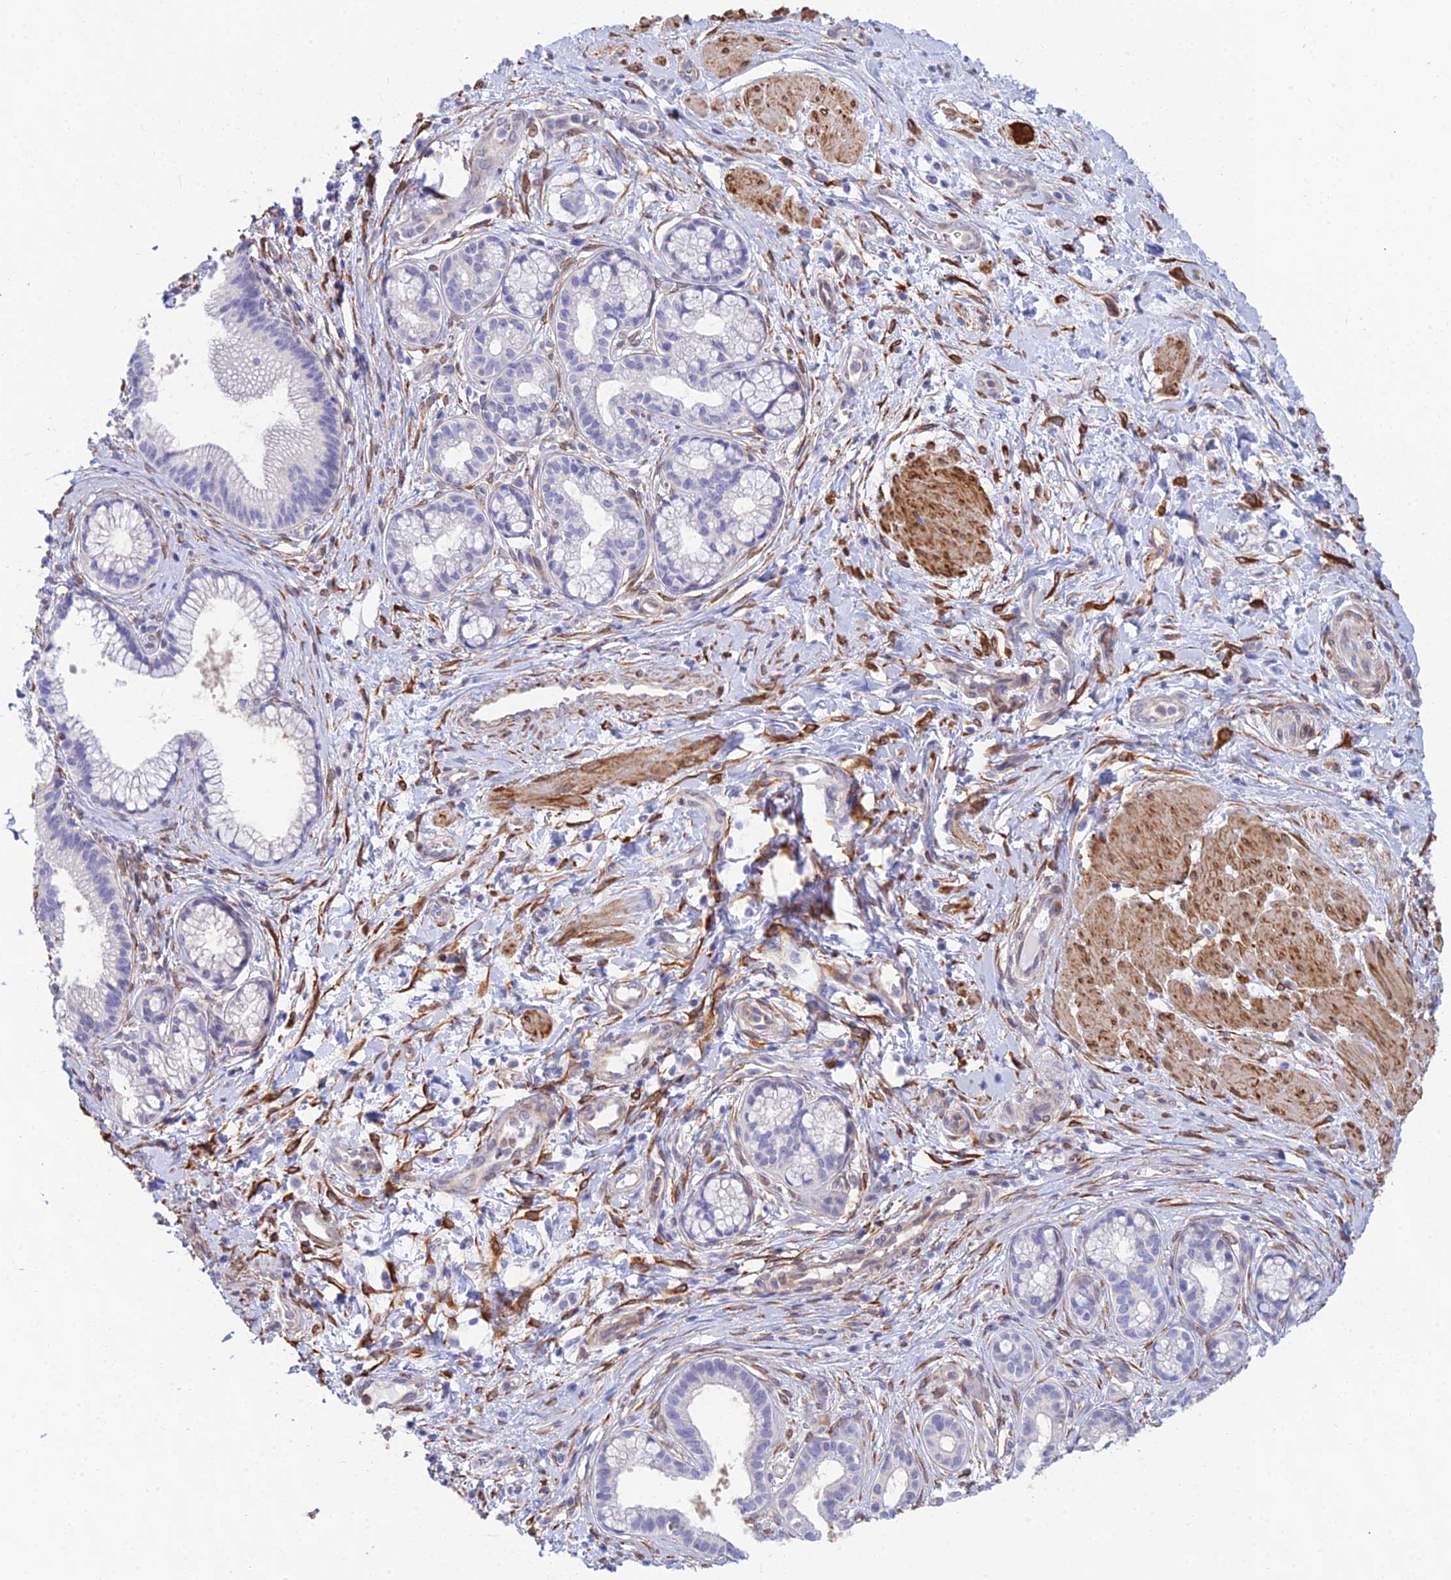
{"staining": {"intensity": "negative", "quantity": "none", "location": "none"}, "tissue": "pancreatic cancer", "cell_type": "Tumor cells", "image_type": "cancer", "snomed": [{"axis": "morphology", "description": "Adenocarcinoma, NOS"}, {"axis": "topography", "description": "Pancreas"}], "caption": "Immunohistochemistry (IHC) of human pancreatic adenocarcinoma displays no staining in tumor cells.", "gene": "MXRA7", "patient": {"sex": "male", "age": 72}}